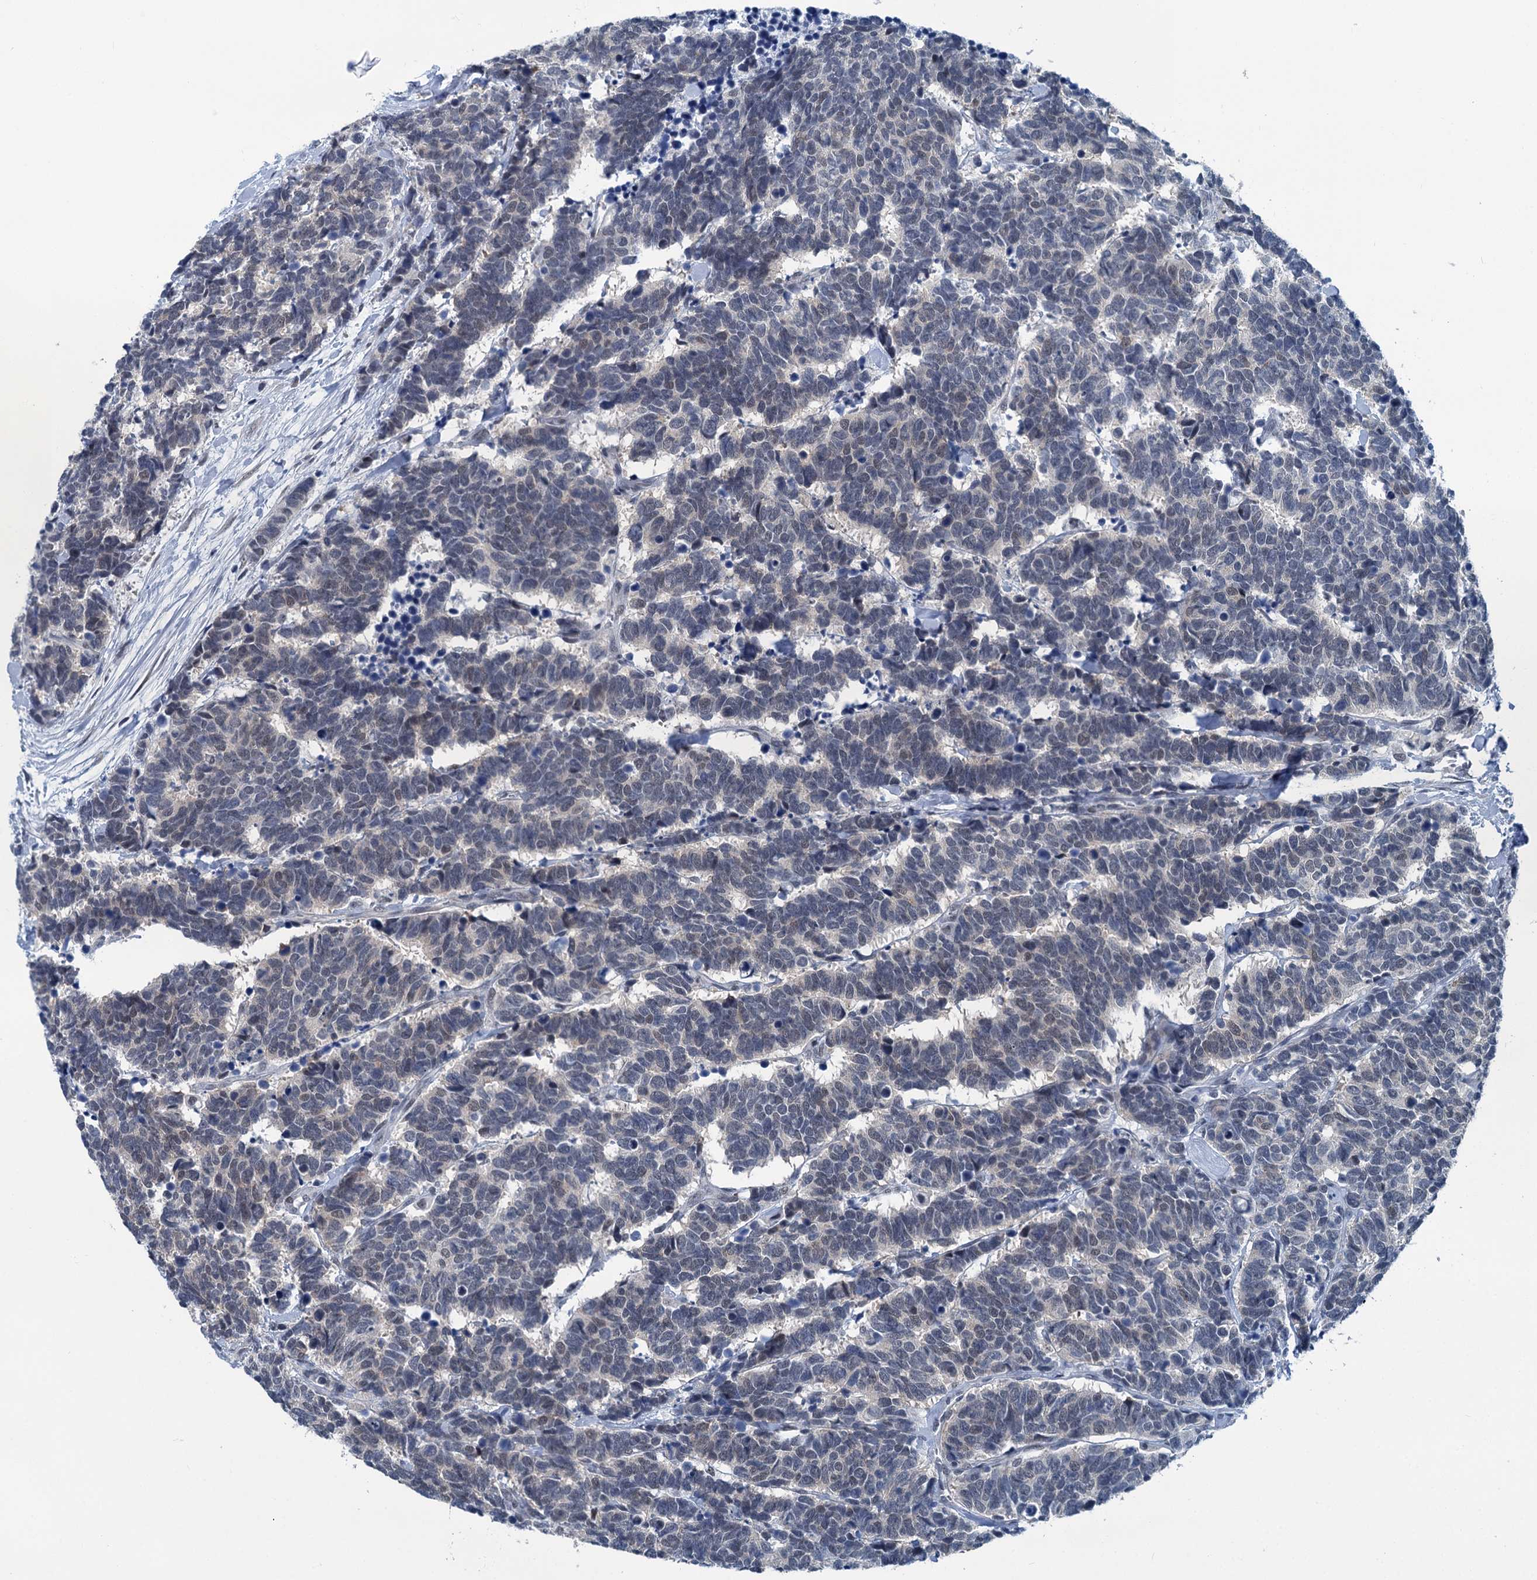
{"staining": {"intensity": "weak", "quantity": "<25%", "location": "nuclear"}, "tissue": "carcinoid", "cell_type": "Tumor cells", "image_type": "cancer", "snomed": [{"axis": "morphology", "description": "Carcinoma, NOS"}, {"axis": "morphology", "description": "Carcinoid, malignant, NOS"}, {"axis": "topography", "description": "Urinary bladder"}], "caption": "IHC histopathology image of neoplastic tissue: carcinoid stained with DAB exhibits no significant protein positivity in tumor cells.", "gene": "TRPT1", "patient": {"sex": "male", "age": 57}}